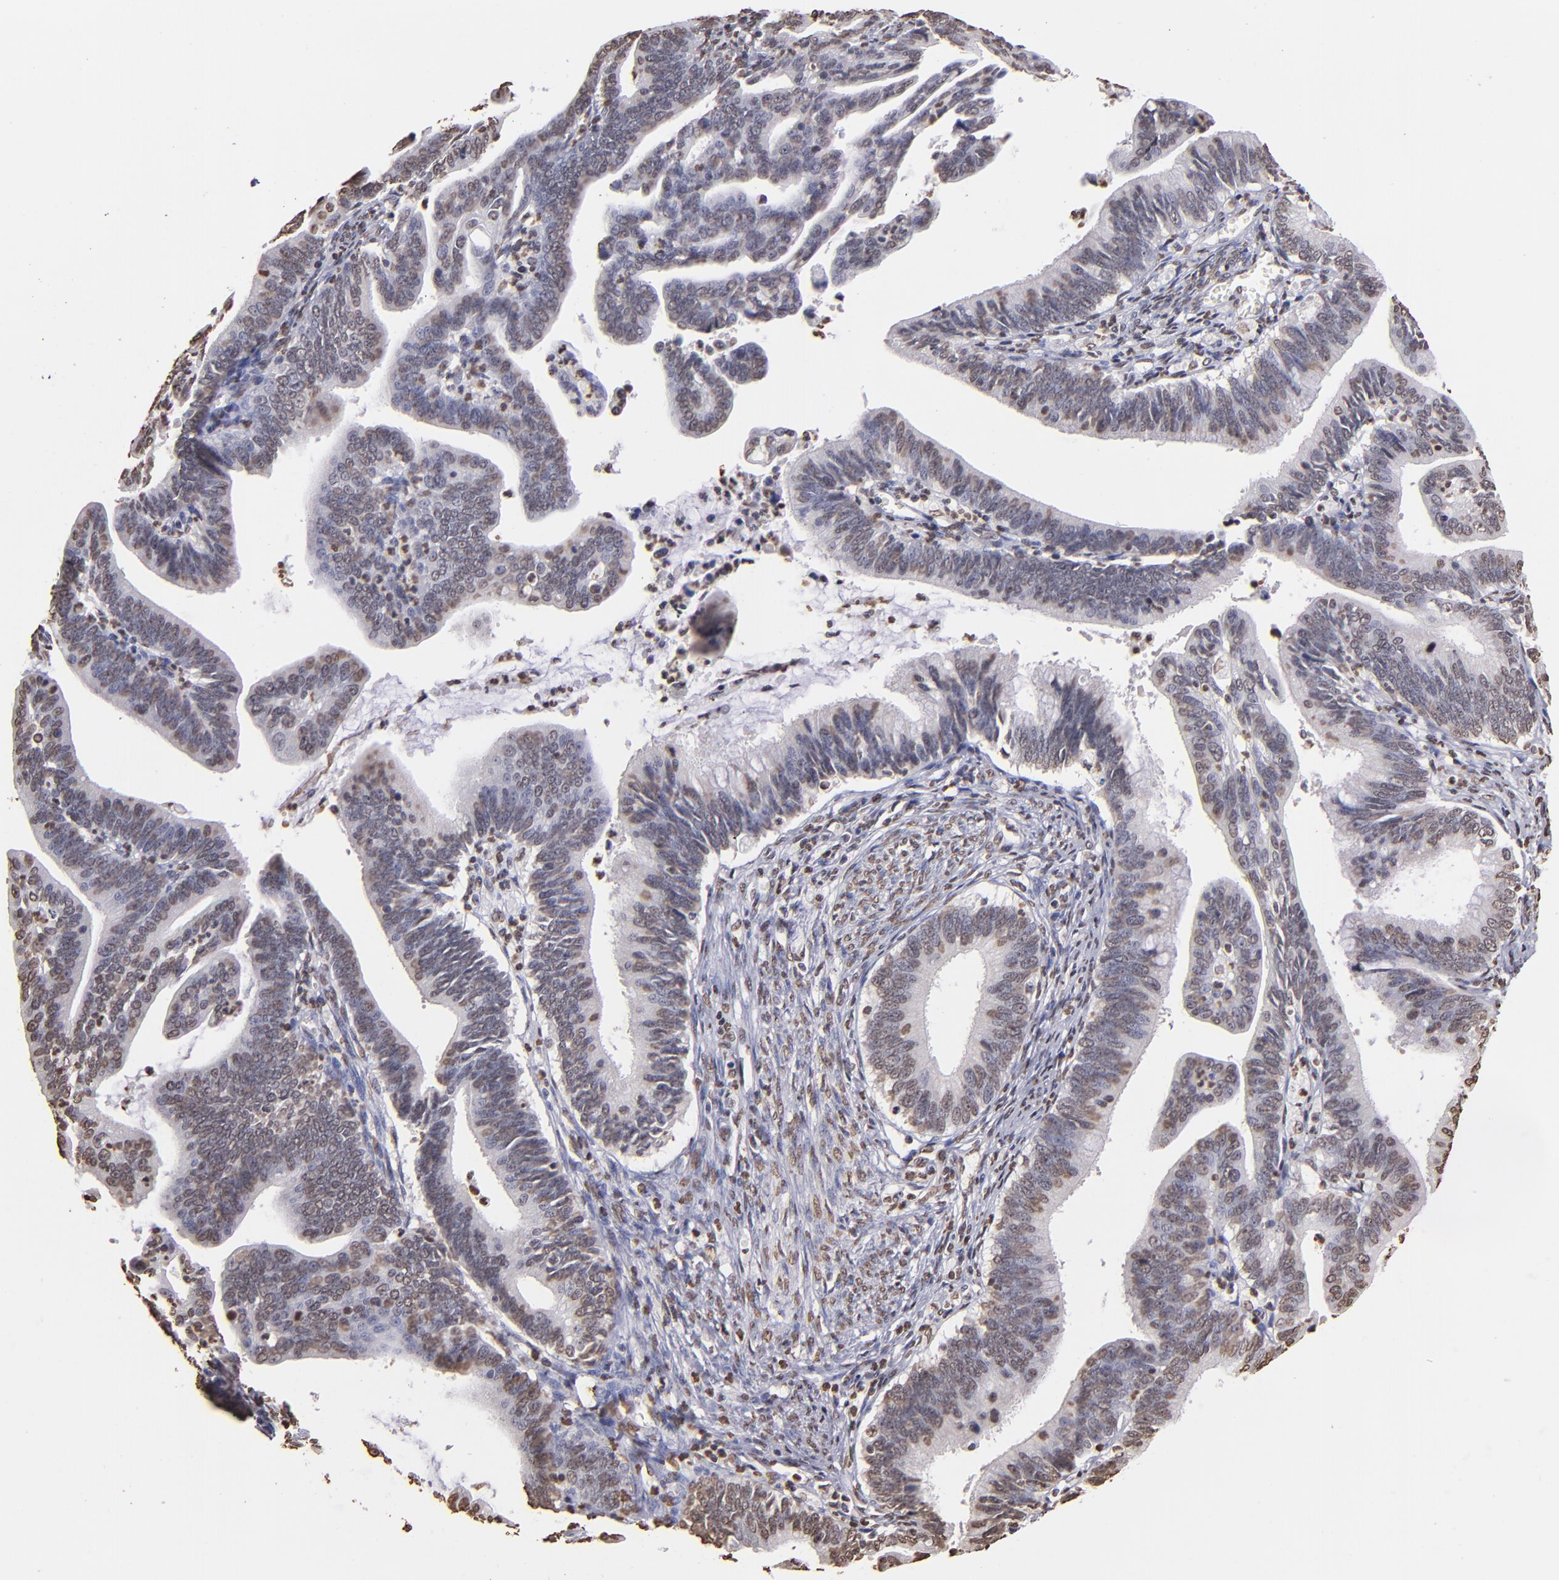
{"staining": {"intensity": "weak", "quantity": "25%-75%", "location": "nuclear"}, "tissue": "cervical cancer", "cell_type": "Tumor cells", "image_type": "cancer", "snomed": [{"axis": "morphology", "description": "Adenocarcinoma, NOS"}, {"axis": "topography", "description": "Cervix"}], "caption": "The micrograph exhibits a brown stain indicating the presence of a protein in the nuclear of tumor cells in cervical adenocarcinoma. (IHC, brightfield microscopy, high magnification).", "gene": "LBX1", "patient": {"sex": "female", "age": 47}}